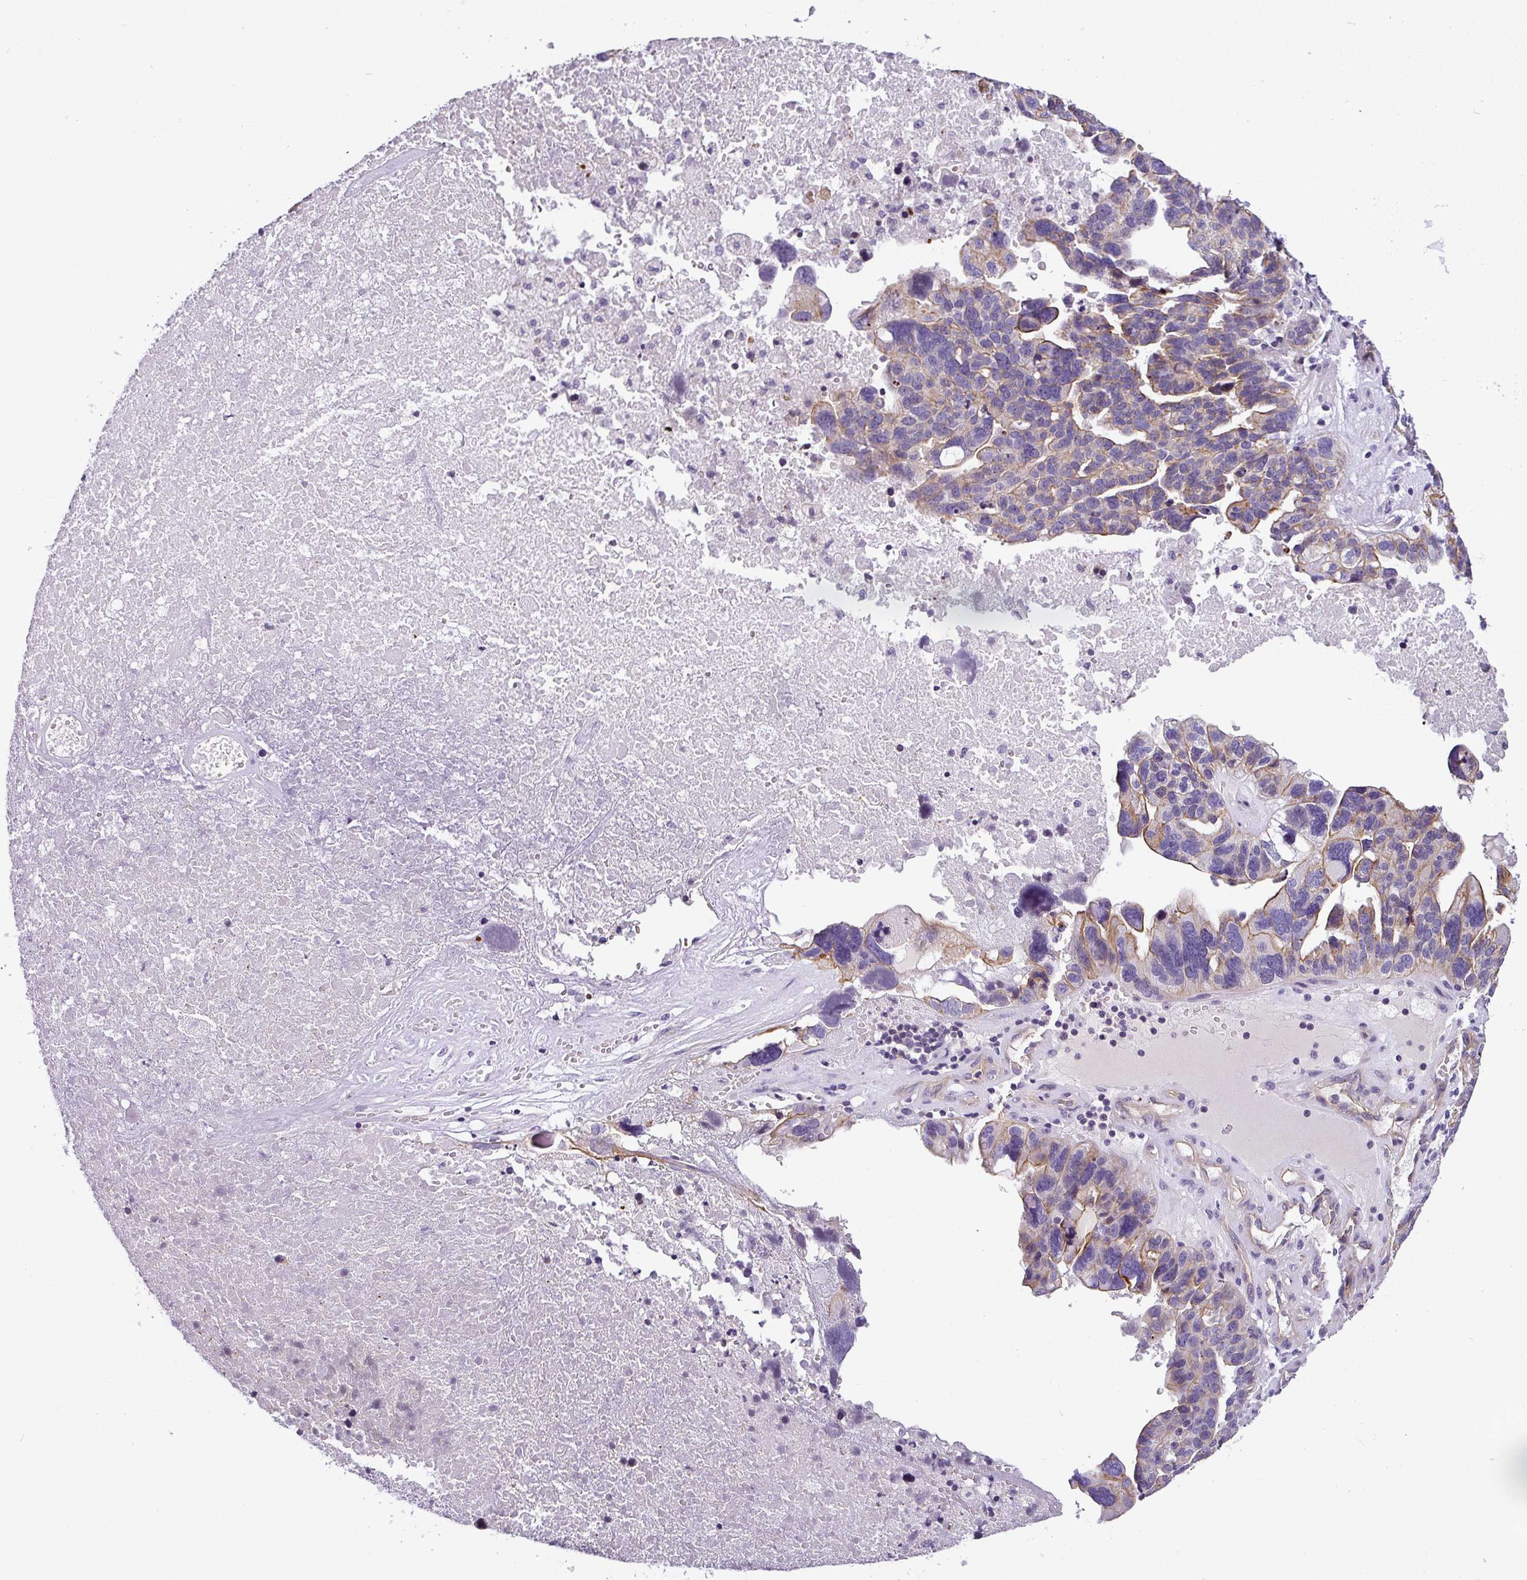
{"staining": {"intensity": "moderate", "quantity": "<25%", "location": "cytoplasmic/membranous"}, "tissue": "ovarian cancer", "cell_type": "Tumor cells", "image_type": "cancer", "snomed": [{"axis": "morphology", "description": "Cystadenocarcinoma, serous, NOS"}, {"axis": "topography", "description": "Ovary"}], "caption": "The histopathology image displays a brown stain indicating the presence of a protein in the cytoplasmic/membranous of tumor cells in ovarian cancer (serous cystadenocarcinoma).", "gene": "OR11H4", "patient": {"sex": "female", "age": 59}}